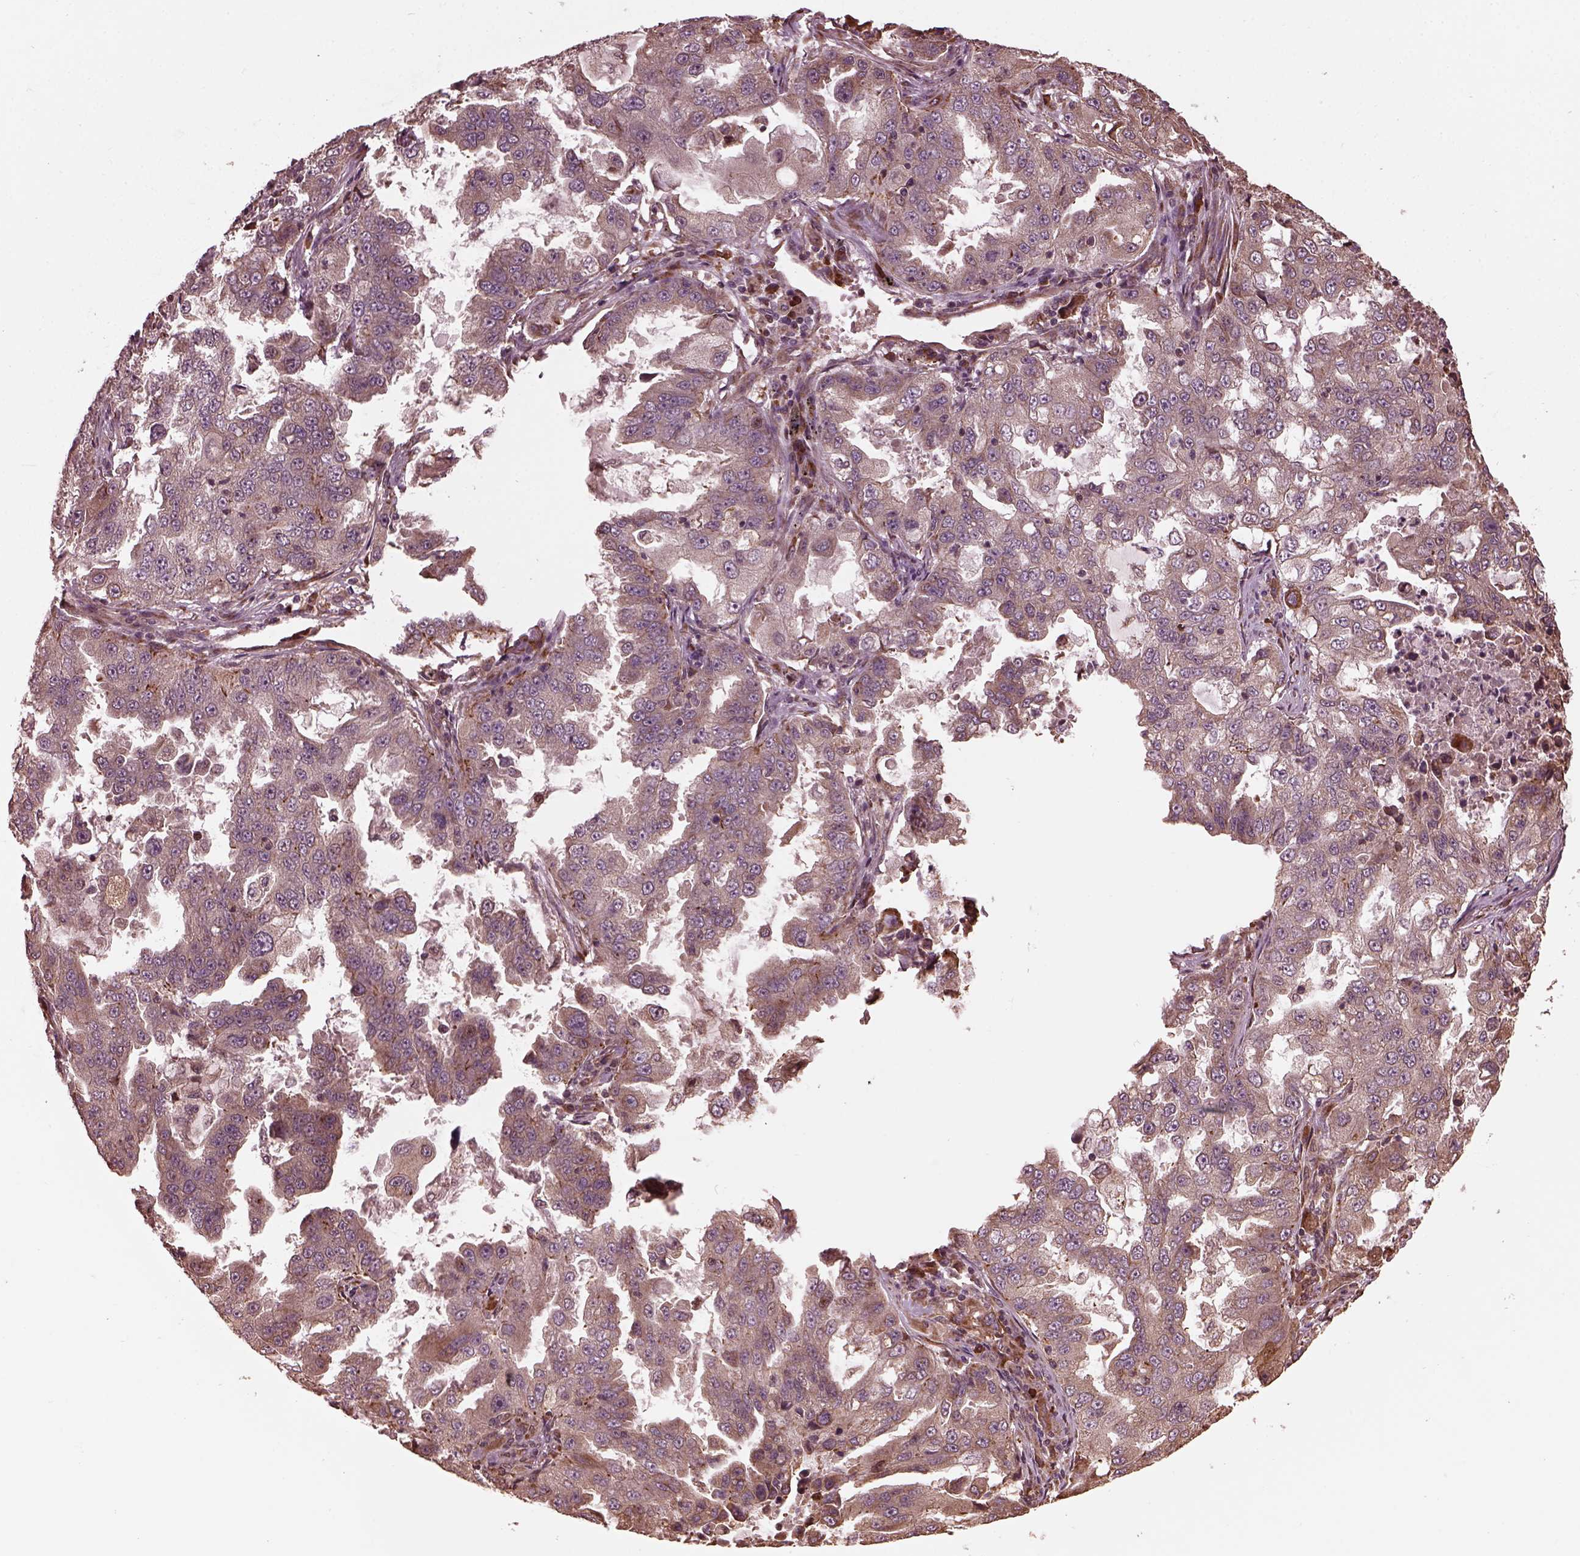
{"staining": {"intensity": "weak", "quantity": ">75%", "location": "cytoplasmic/membranous"}, "tissue": "lung cancer", "cell_type": "Tumor cells", "image_type": "cancer", "snomed": [{"axis": "morphology", "description": "Adenocarcinoma, NOS"}, {"axis": "topography", "description": "Lung"}], "caption": "Immunohistochemistry (IHC) image of human adenocarcinoma (lung) stained for a protein (brown), which shows low levels of weak cytoplasmic/membranous expression in approximately >75% of tumor cells.", "gene": "ZNF292", "patient": {"sex": "female", "age": 61}}